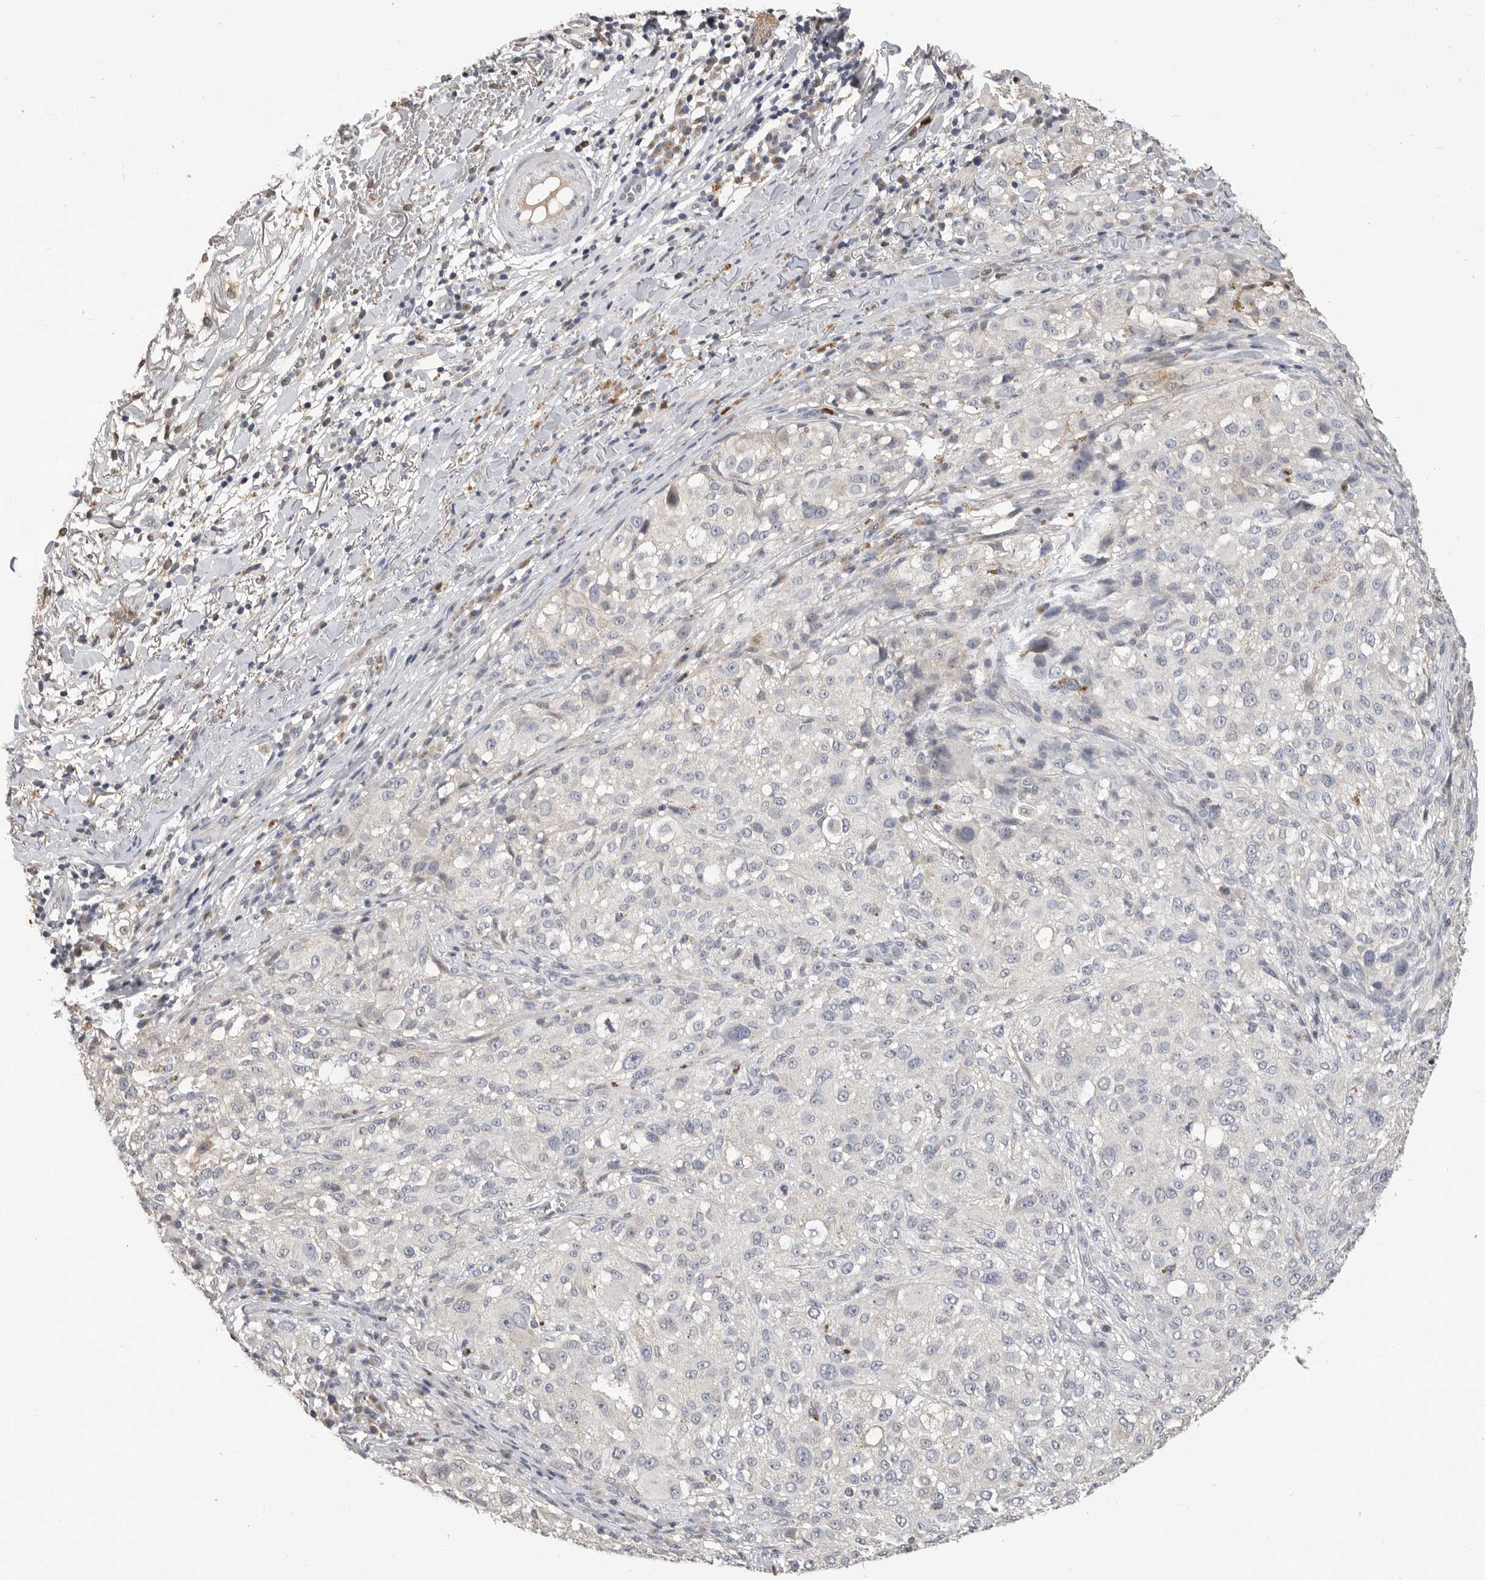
{"staining": {"intensity": "negative", "quantity": "none", "location": "none"}, "tissue": "melanoma", "cell_type": "Tumor cells", "image_type": "cancer", "snomed": [{"axis": "morphology", "description": "Necrosis, NOS"}, {"axis": "morphology", "description": "Malignant melanoma, NOS"}, {"axis": "topography", "description": "Skin"}], "caption": "Immunohistochemistry (IHC) of human malignant melanoma shows no positivity in tumor cells.", "gene": "LTBR", "patient": {"sex": "female", "age": 87}}